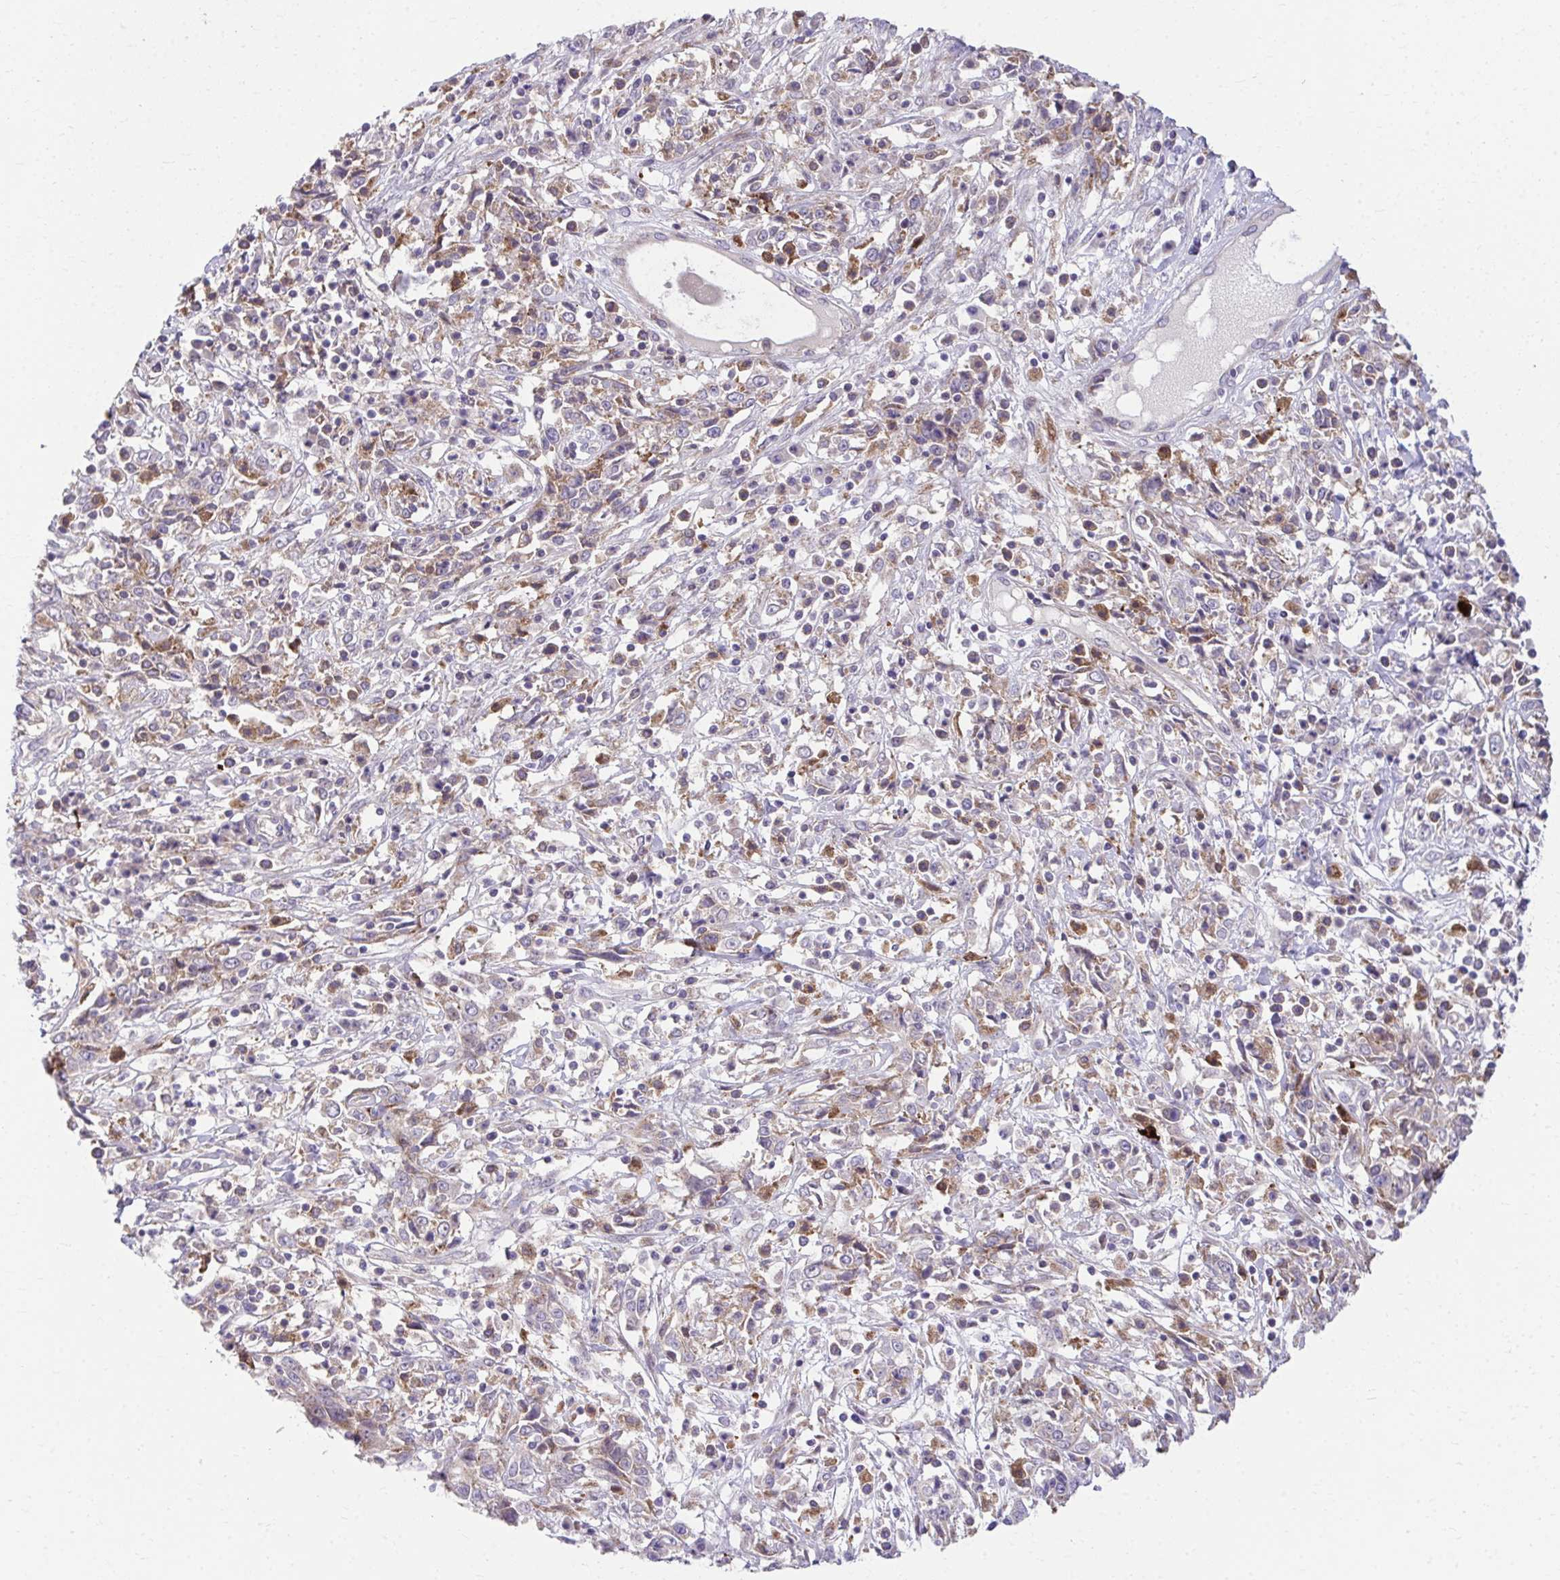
{"staining": {"intensity": "weak", "quantity": "<25%", "location": "cytoplasmic/membranous"}, "tissue": "cervical cancer", "cell_type": "Tumor cells", "image_type": "cancer", "snomed": [{"axis": "morphology", "description": "Adenocarcinoma, NOS"}, {"axis": "topography", "description": "Cervix"}], "caption": "Tumor cells show no significant staining in adenocarcinoma (cervical).", "gene": "C16orf54", "patient": {"sex": "female", "age": 40}}